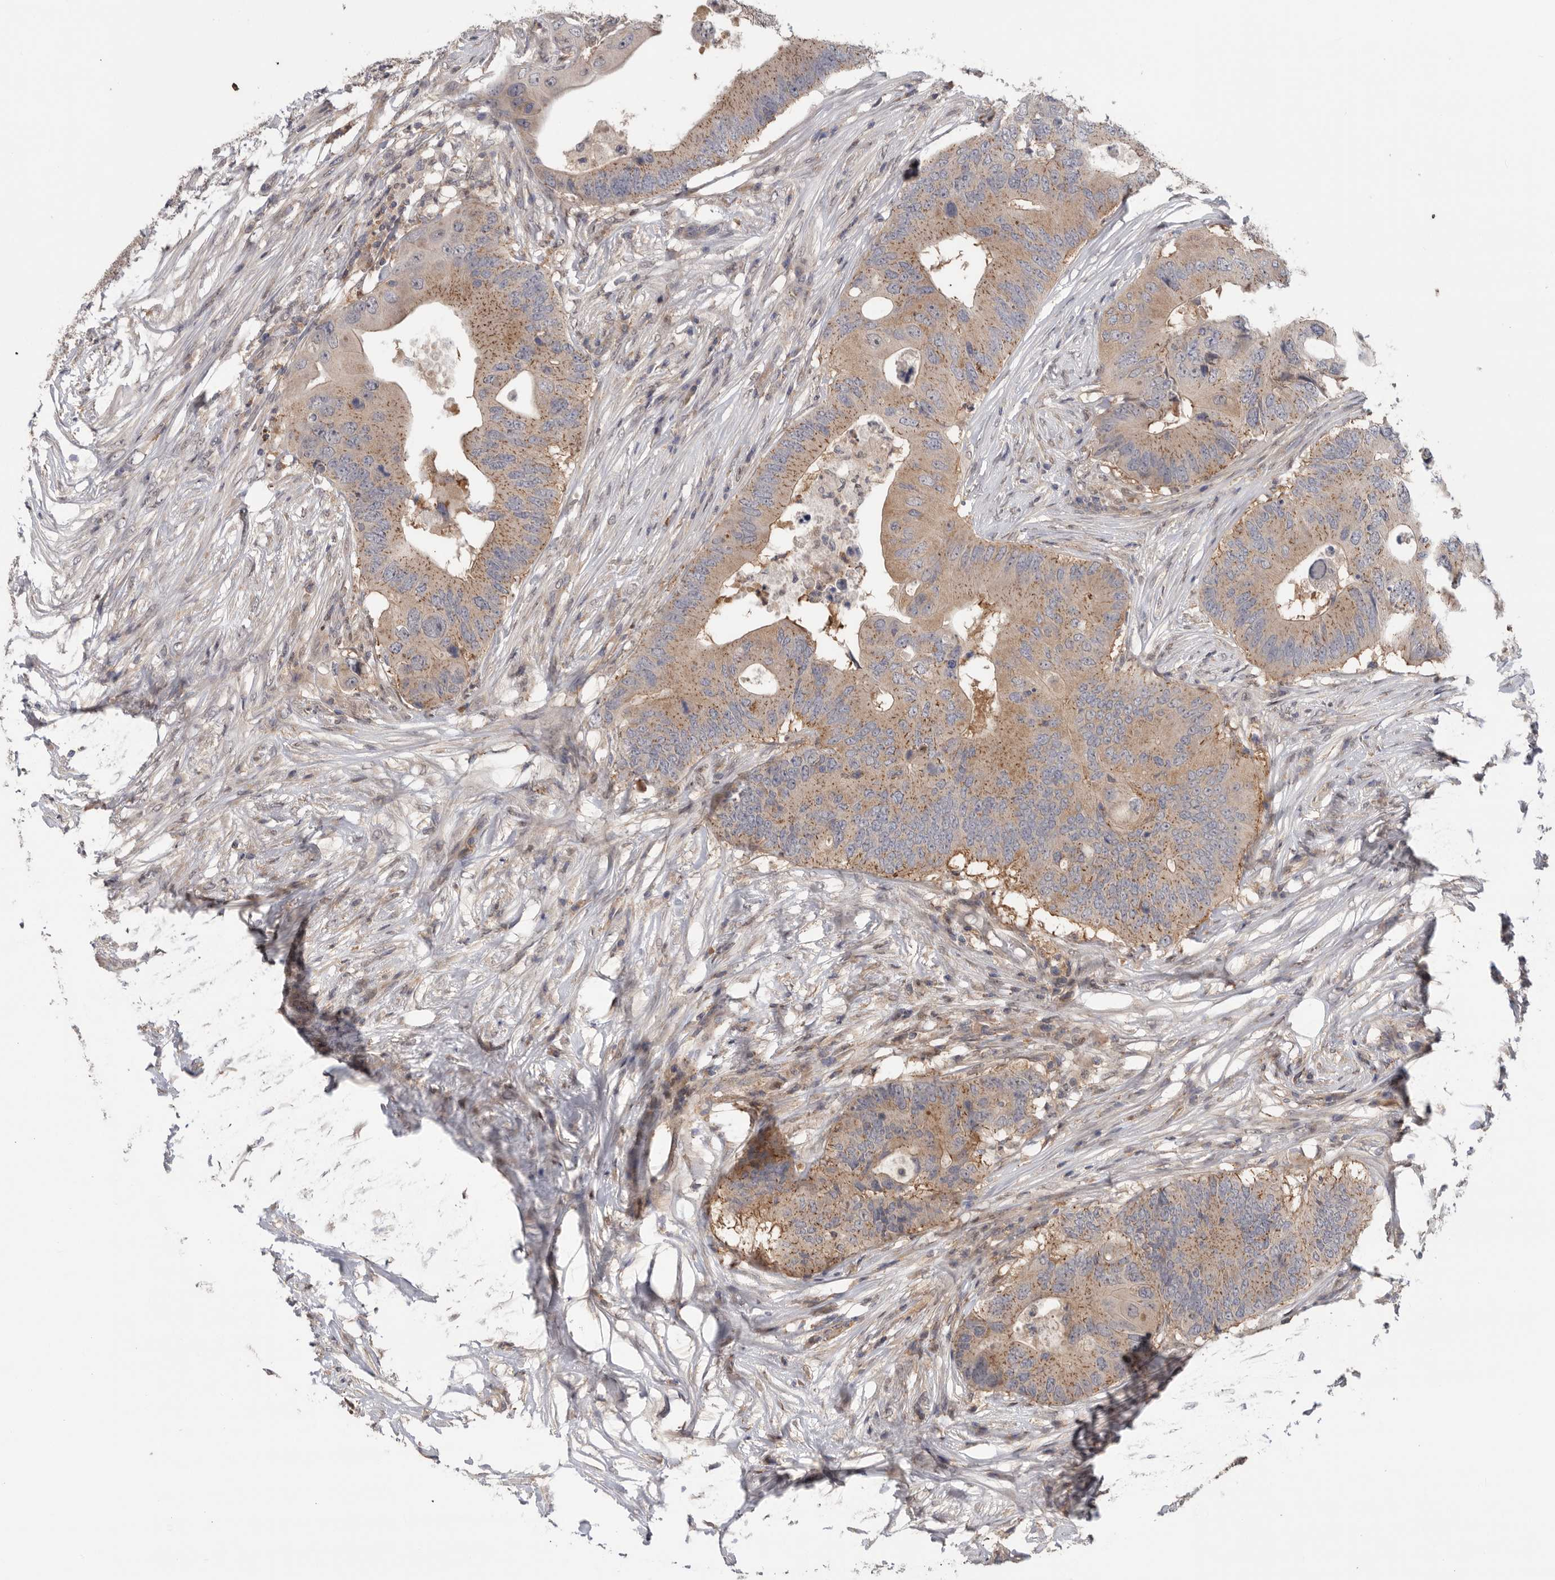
{"staining": {"intensity": "moderate", "quantity": ">75%", "location": "cytoplasmic/membranous"}, "tissue": "colorectal cancer", "cell_type": "Tumor cells", "image_type": "cancer", "snomed": [{"axis": "morphology", "description": "Adenocarcinoma, NOS"}, {"axis": "topography", "description": "Colon"}], "caption": "IHC image of neoplastic tissue: human colorectal adenocarcinoma stained using IHC shows medium levels of moderate protein expression localized specifically in the cytoplasmic/membranous of tumor cells, appearing as a cytoplasmic/membranous brown color.", "gene": "KLK5", "patient": {"sex": "male", "age": 71}}